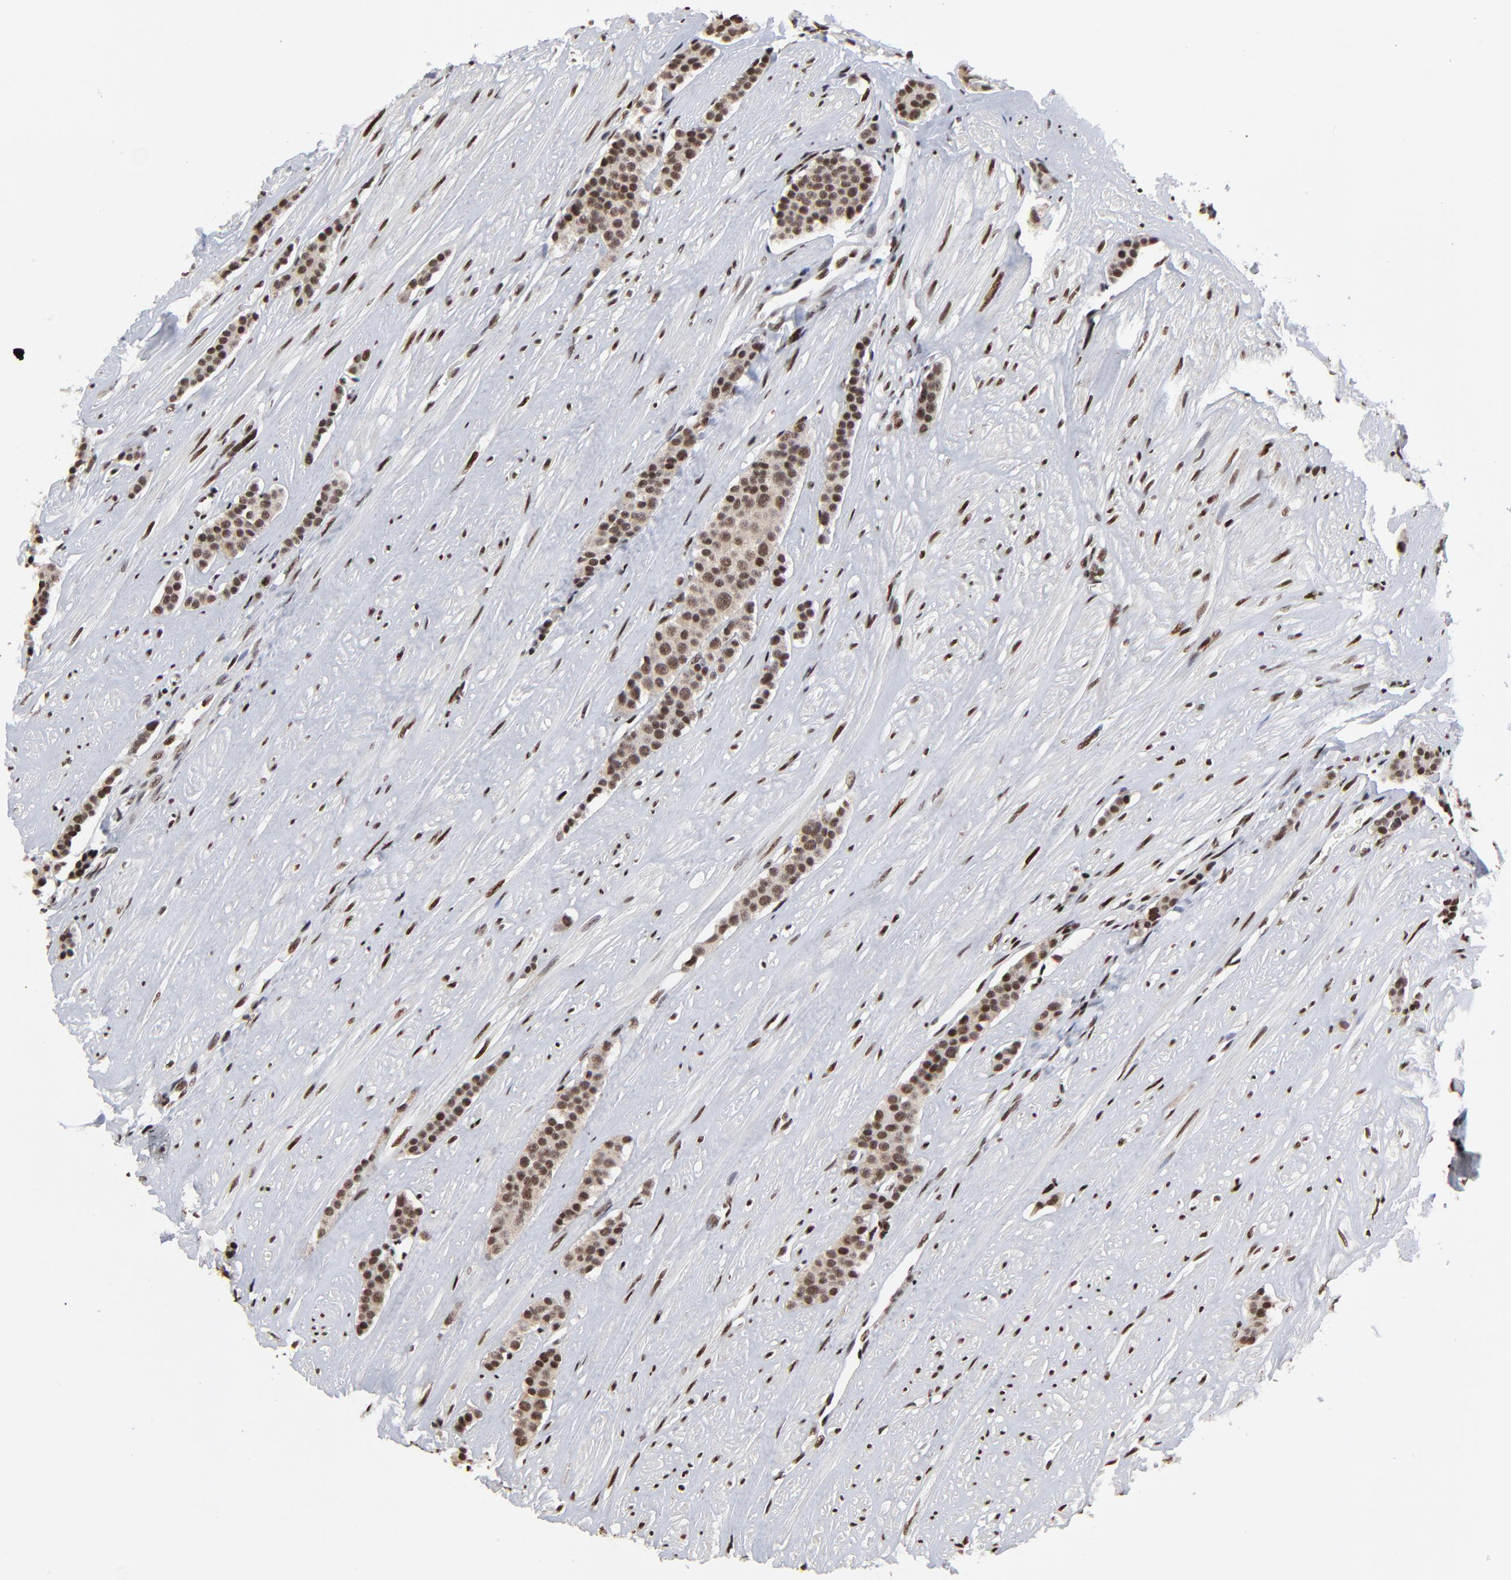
{"staining": {"intensity": "moderate", "quantity": ">75%", "location": "nuclear"}, "tissue": "carcinoid", "cell_type": "Tumor cells", "image_type": "cancer", "snomed": [{"axis": "morphology", "description": "Carcinoid, malignant, NOS"}, {"axis": "topography", "description": "Small intestine"}], "caption": "Moderate nuclear staining is present in approximately >75% of tumor cells in carcinoid (malignant). (DAB (3,3'-diaminobenzidine) = brown stain, brightfield microscopy at high magnification).", "gene": "RBM22", "patient": {"sex": "male", "age": 60}}